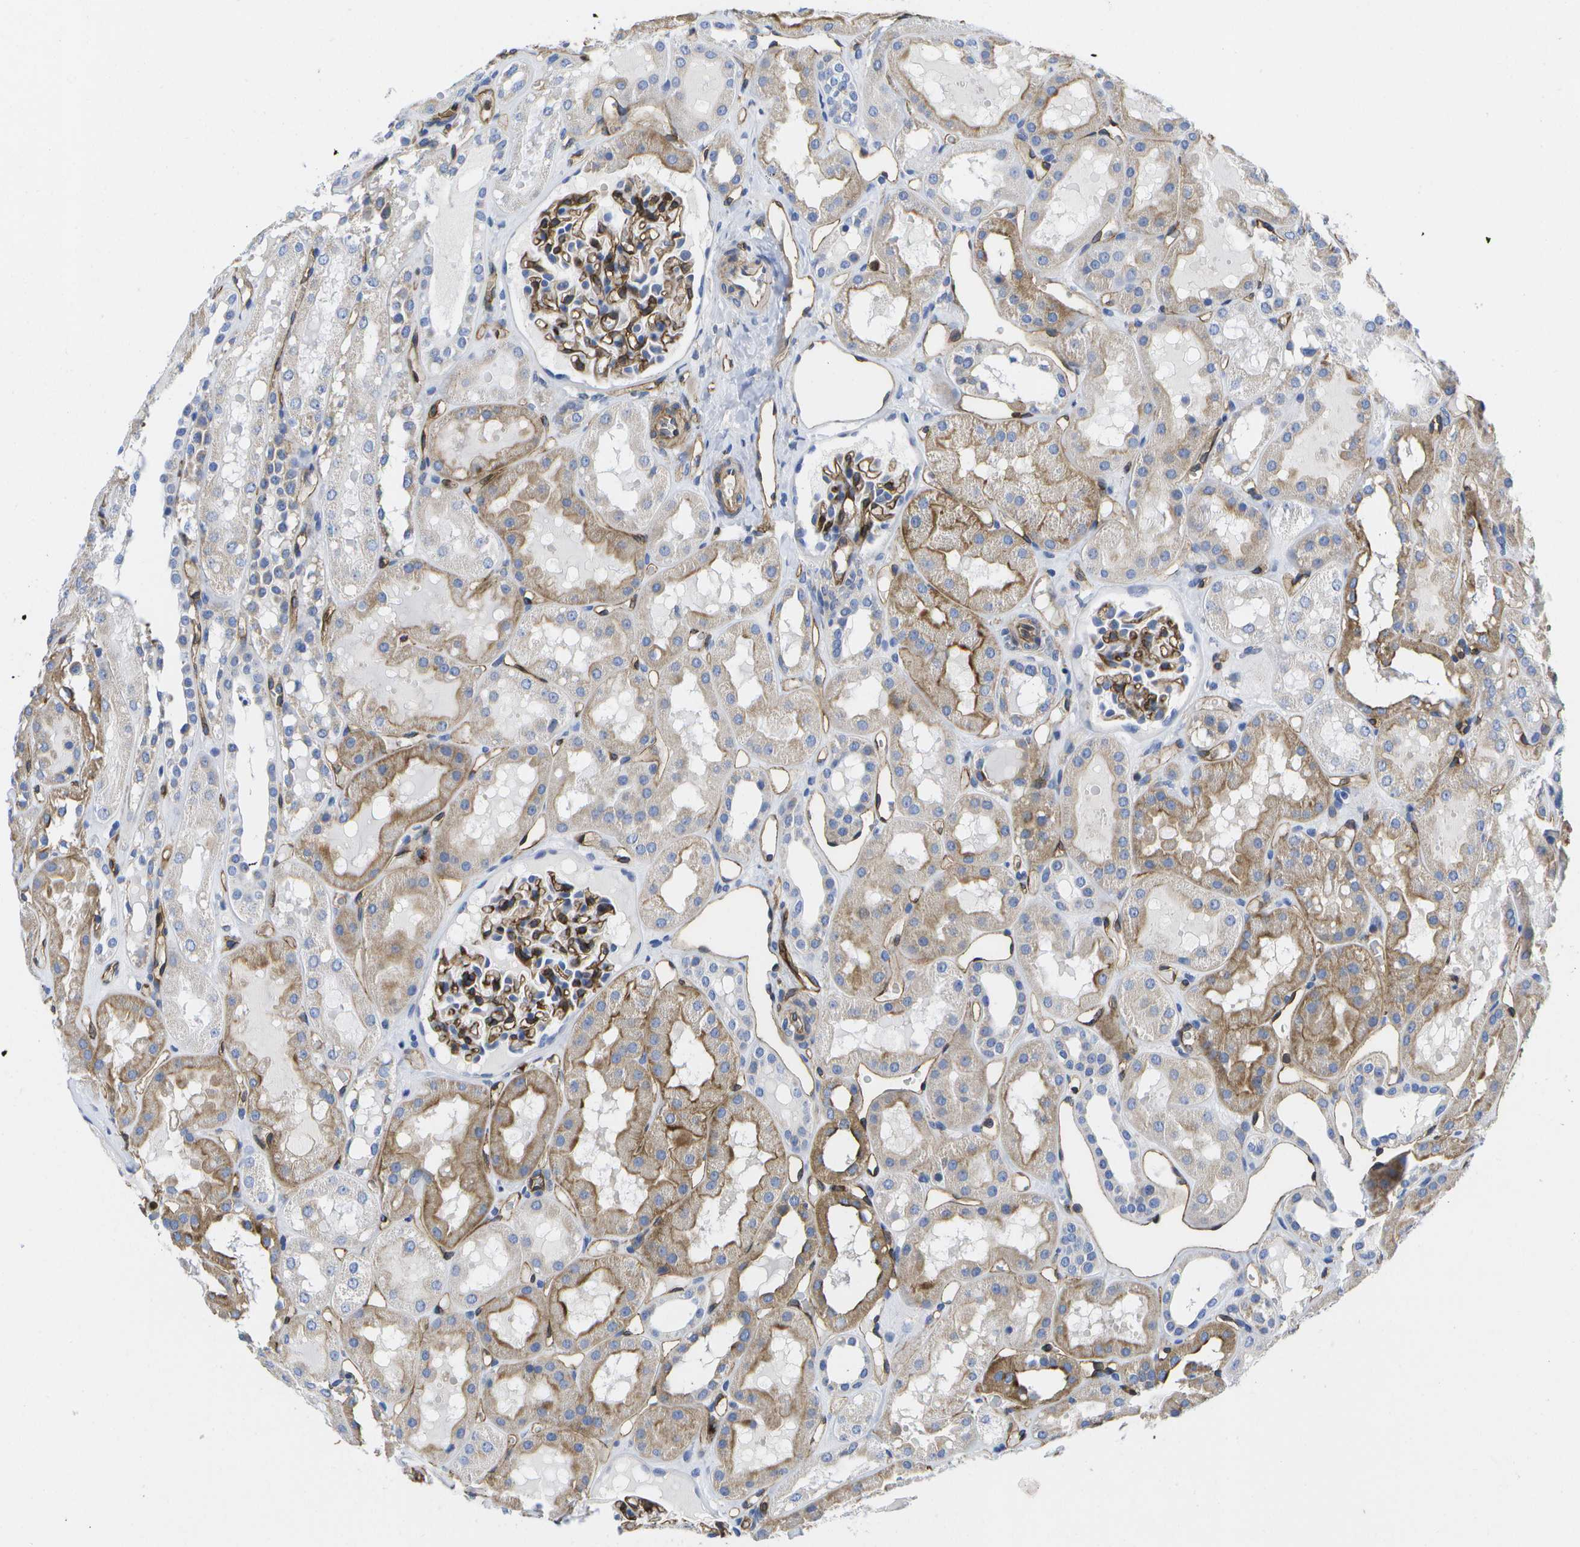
{"staining": {"intensity": "strong", "quantity": "25%-75%", "location": "cytoplasmic/membranous"}, "tissue": "kidney", "cell_type": "Cells in glomeruli", "image_type": "normal", "snomed": [{"axis": "morphology", "description": "Normal tissue, NOS"}, {"axis": "topography", "description": "Kidney"}, {"axis": "topography", "description": "Urinary bladder"}], "caption": "Approximately 25%-75% of cells in glomeruli in normal kidney exhibit strong cytoplasmic/membranous protein staining as visualized by brown immunohistochemical staining.", "gene": "DYSF", "patient": {"sex": "male", "age": 16}}